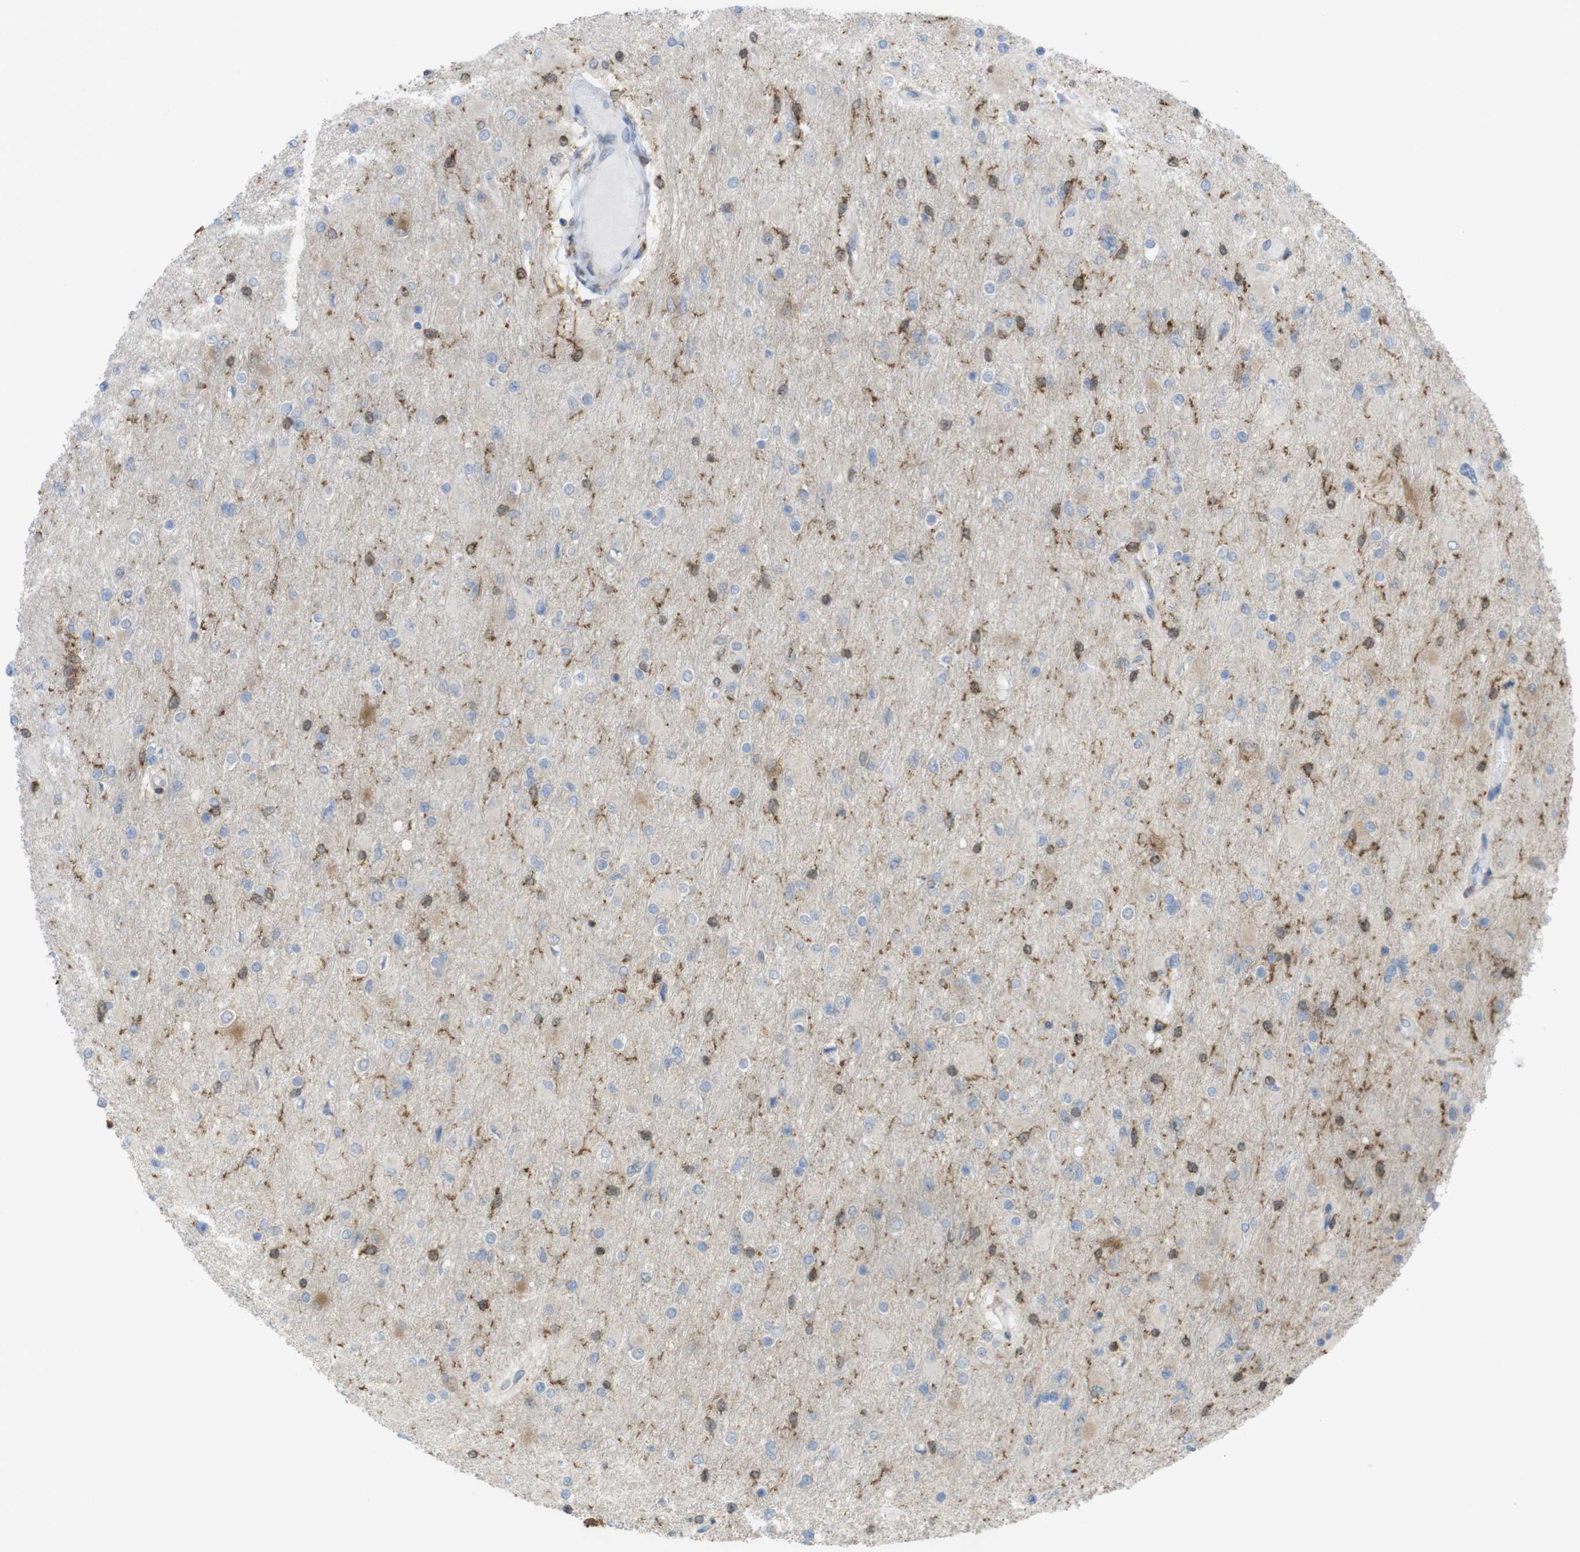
{"staining": {"intensity": "weak", "quantity": "<25%", "location": "cytoplasmic/membranous,nuclear"}, "tissue": "glioma", "cell_type": "Tumor cells", "image_type": "cancer", "snomed": [{"axis": "morphology", "description": "Glioma, malignant, High grade"}, {"axis": "topography", "description": "Cerebral cortex"}], "caption": "High power microscopy micrograph of an immunohistochemistry micrograph of glioma, revealing no significant expression in tumor cells.", "gene": "PRKCD", "patient": {"sex": "female", "age": 36}}